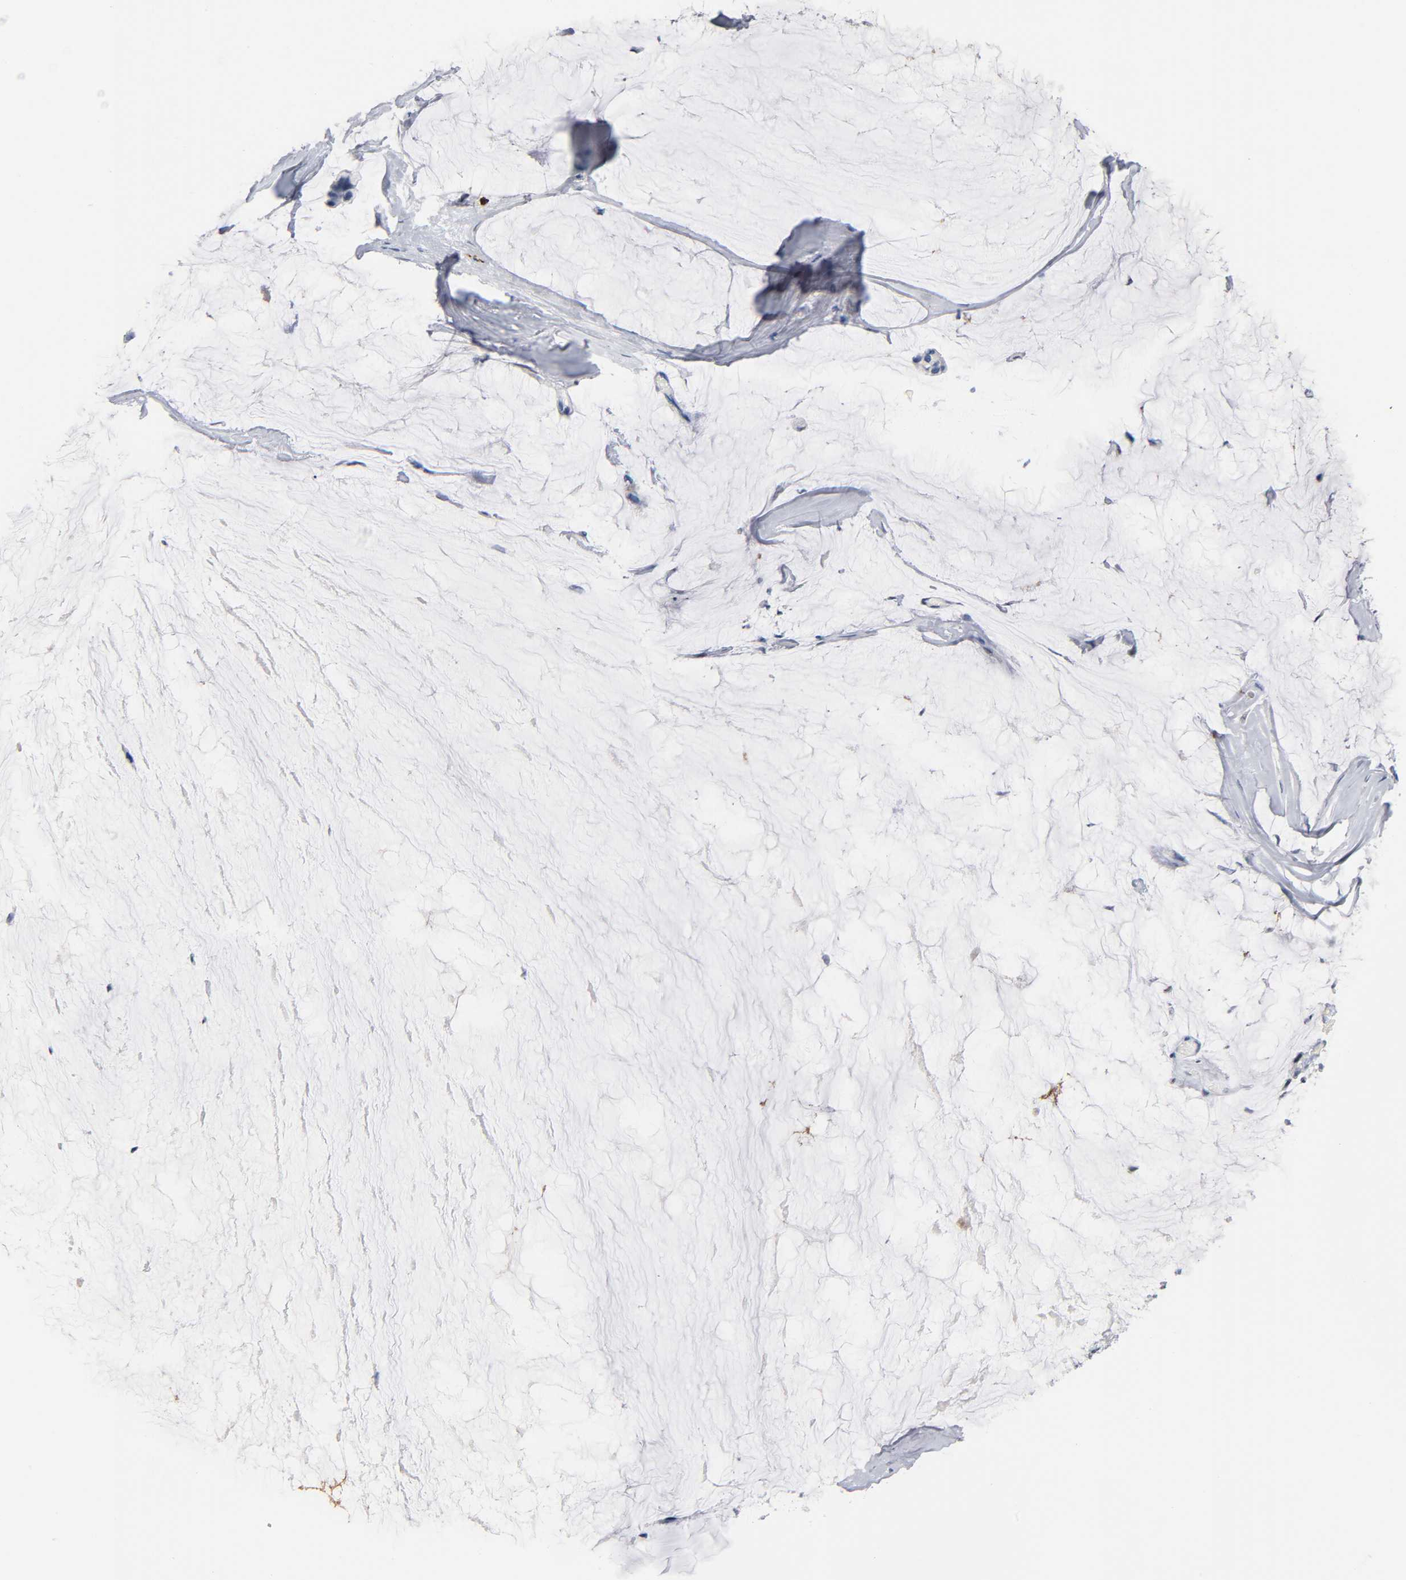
{"staining": {"intensity": "negative", "quantity": "none", "location": "none"}, "tissue": "ovarian cancer", "cell_type": "Tumor cells", "image_type": "cancer", "snomed": [{"axis": "morphology", "description": "Cystadenocarcinoma, mucinous, NOS"}, {"axis": "topography", "description": "Ovary"}], "caption": "This photomicrograph is of ovarian cancer stained with immunohistochemistry (IHC) to label a protein in brown with the nuclei are counter-stained blue. There is no positivity in tumor cells. (DAB (3,3'-diaminobenzidine) IHC with hematoxylin counter stain).", "gene": "NAB2", "patient": {"sex": "female", "age": 39}}